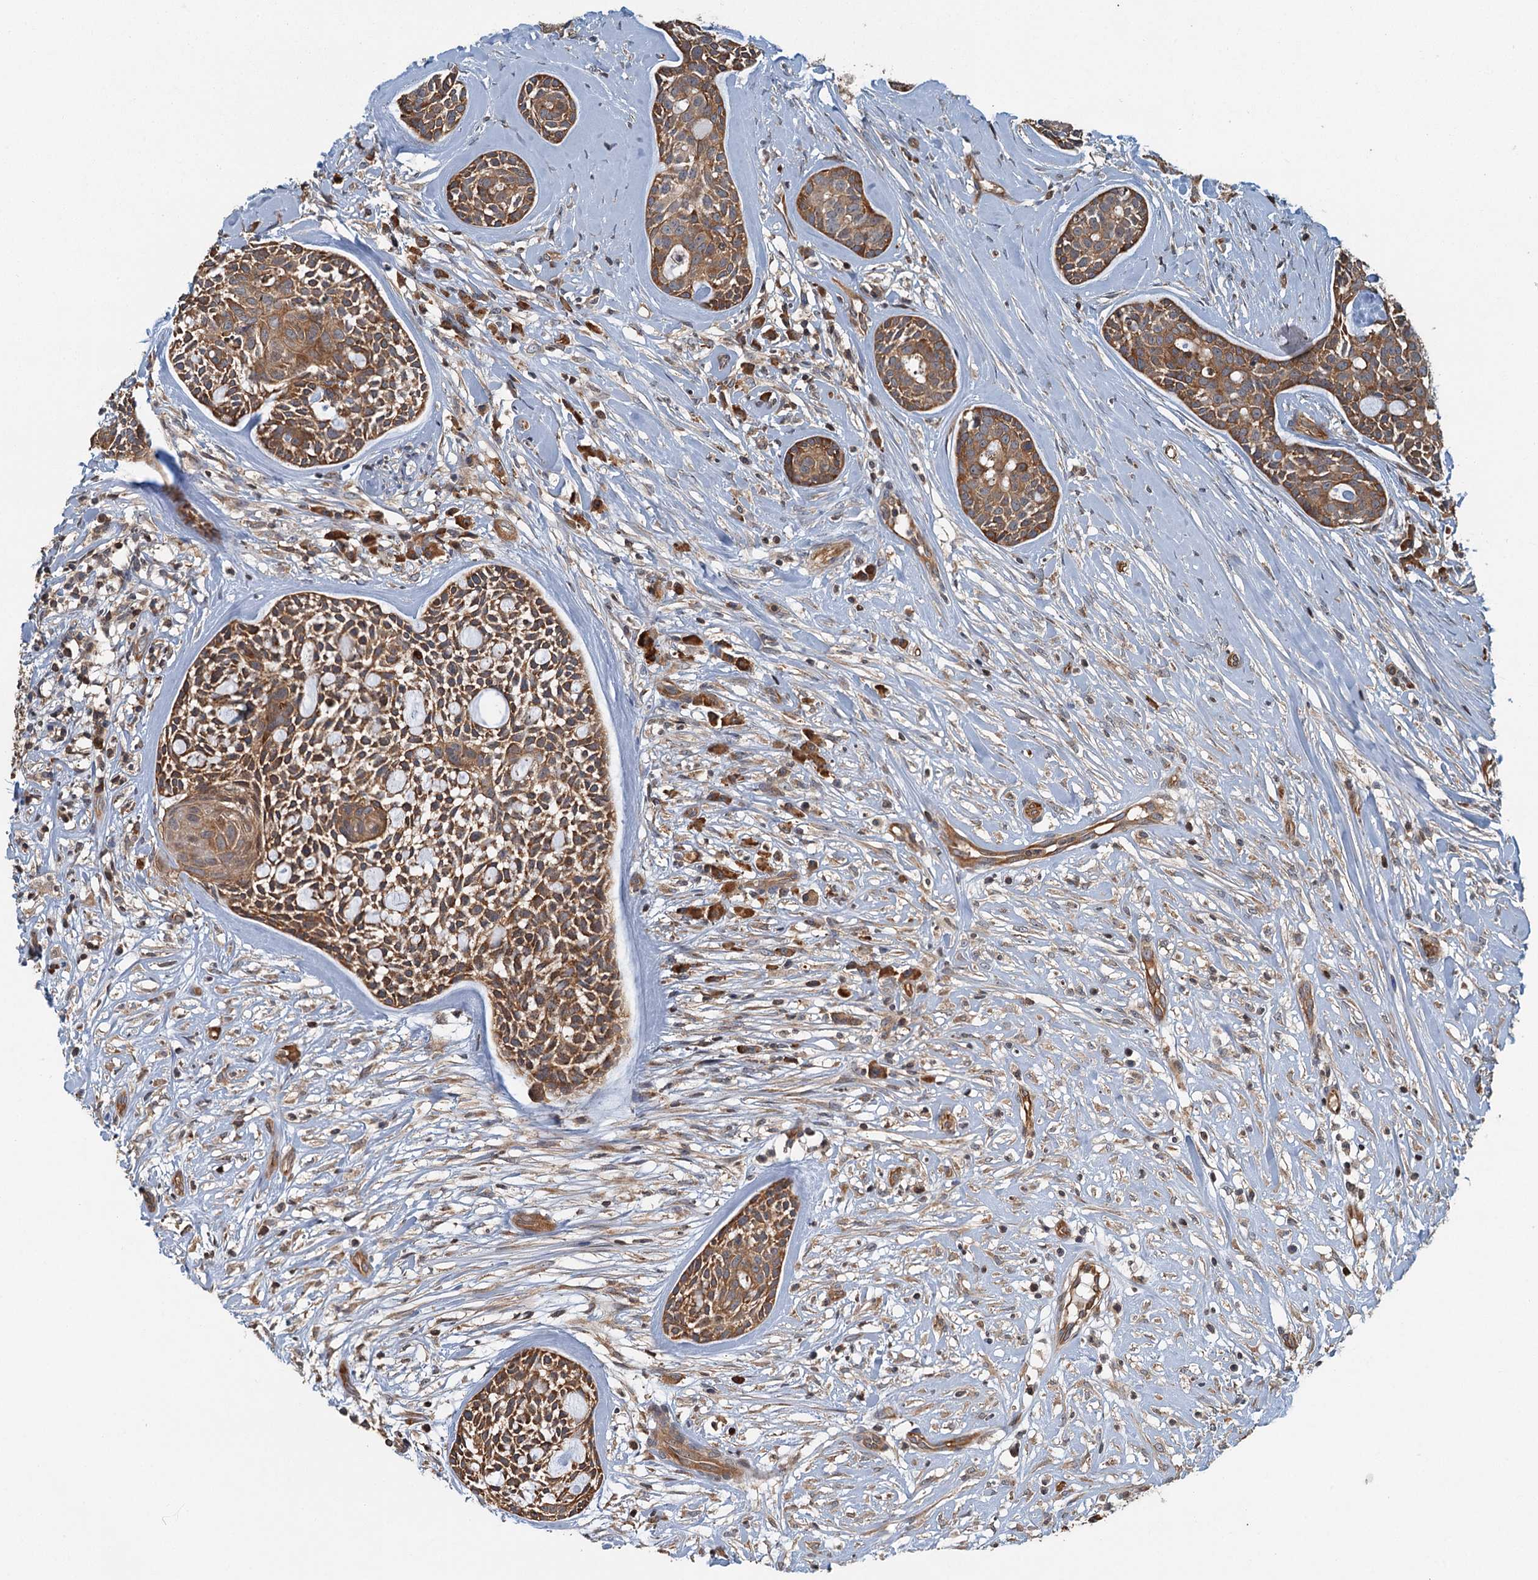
{"staining": {"intensity": "moderate", "quantity": ">75%", "location": "cytoplasmic/membranous"}, "tissue": "head and neck cancer", "cell_type": "Tumor cells", "image_type": "cancer", "snomed": [{"axis": "morphology", "description": "Adenocarcinoma, NOS"}, {"axis": "topography", "description": "Subcutis"}, {"axis": "topography", "description": "Head-Neck"}], "caption": "A brown stain labels moderate cytoplasmic/membranous expression of a protein in human head and neck adenocarcinoma tumor cells. Using DAB (brown) and hematoxylin (blue) stains, captured at high magnification using brightfield microscopy.", "gene": "ZNF527", "patient": {"sex": "female", "age": 73}}